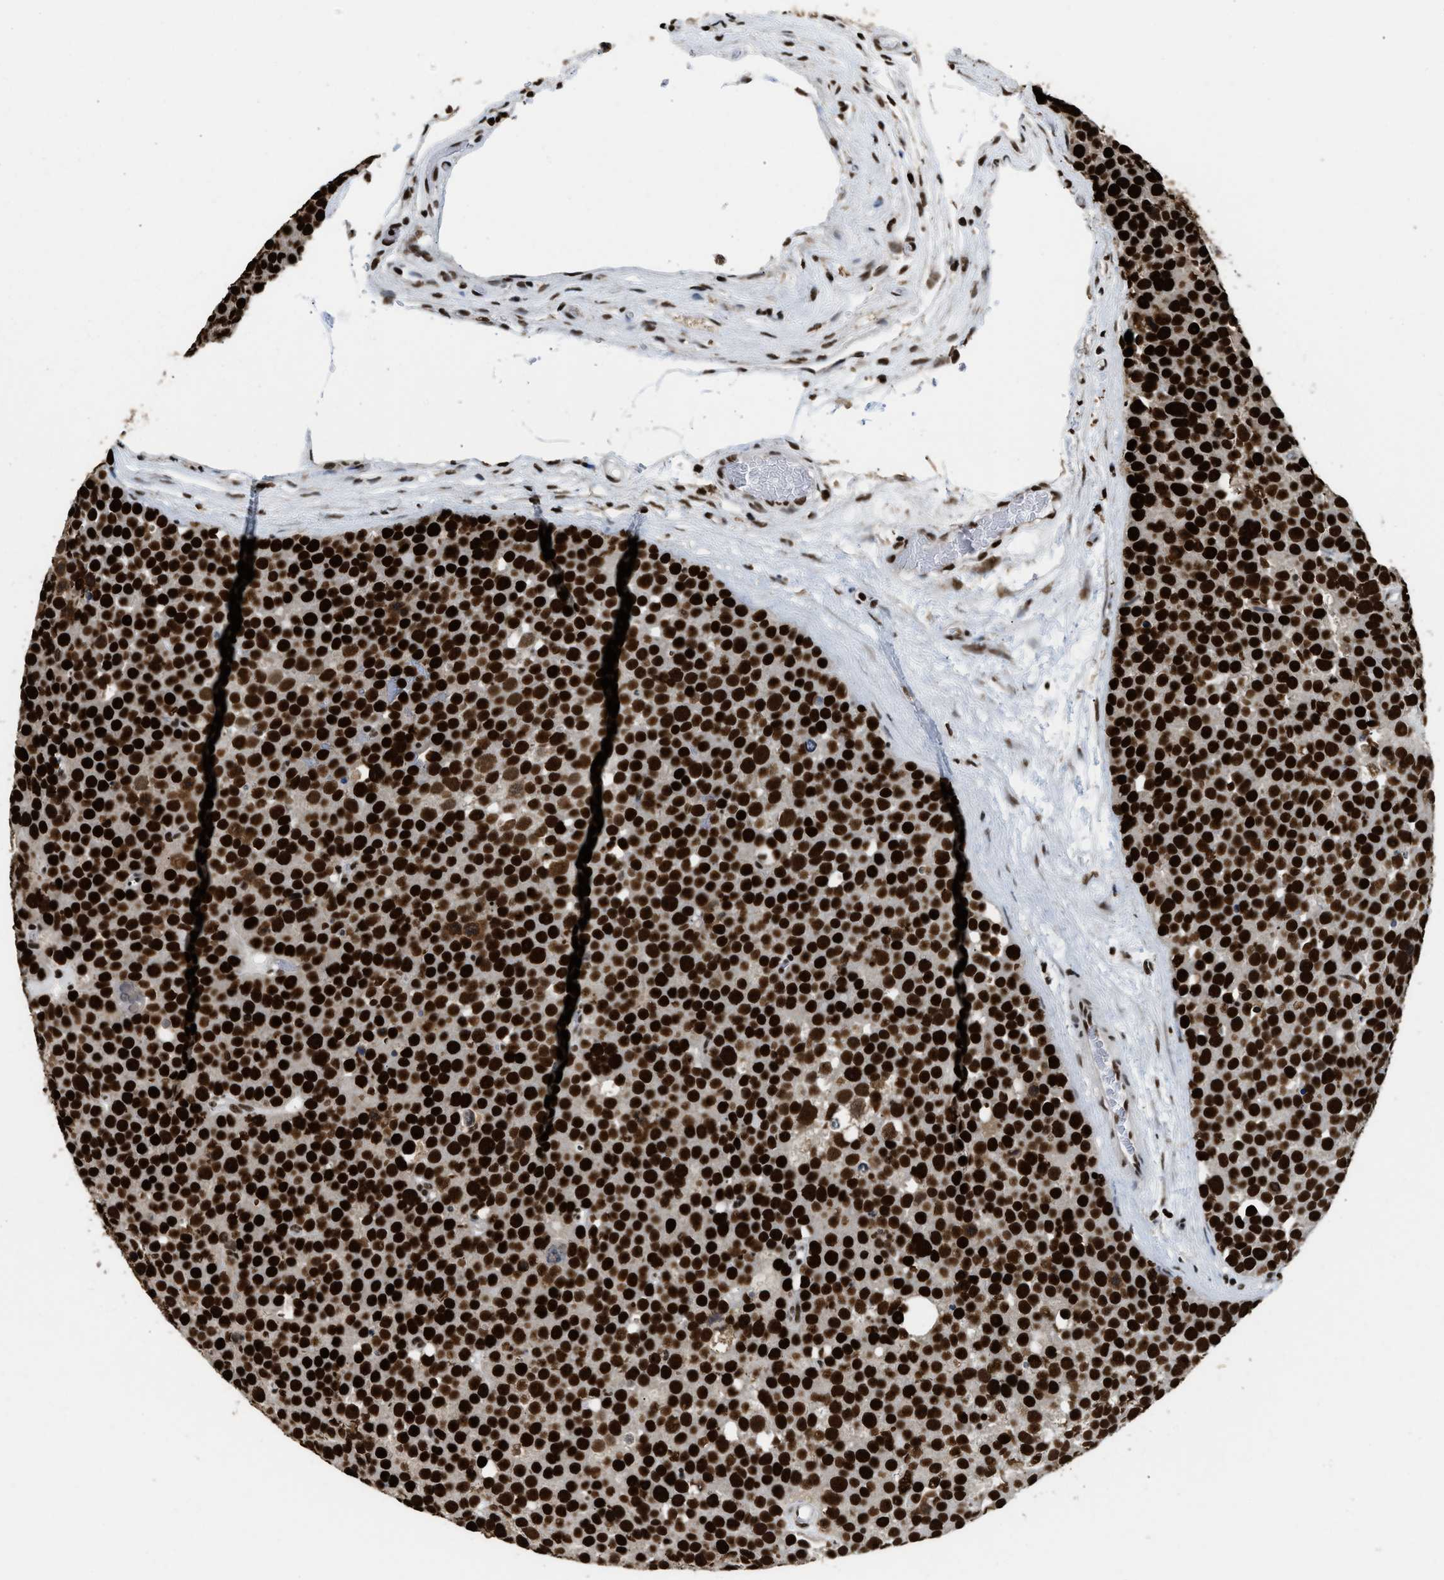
{"staining": {"intensity": "strong", "quantity": ">75%", "location": "nuclear"}, "tissue": "testis cancer", "cell_type": "Tumor cells", "image_type": "cancer", "snomed": [{"axis": "morphology", "description": "Seminoma, NOS"}, {"axis": "topography", "description": "Testis"}], "caption": "The immunohistochemical stain labels strong nuclear expression in tumor cells of testis cancer tissue. The staining was performed using DAB (3,3'-diaminobenzidine), with brown indicating positive protein expression. Nuclei are stained blue with hematoxylin.", "gene": "RAD21", "patient": {"sex": "male", "age": 71}}